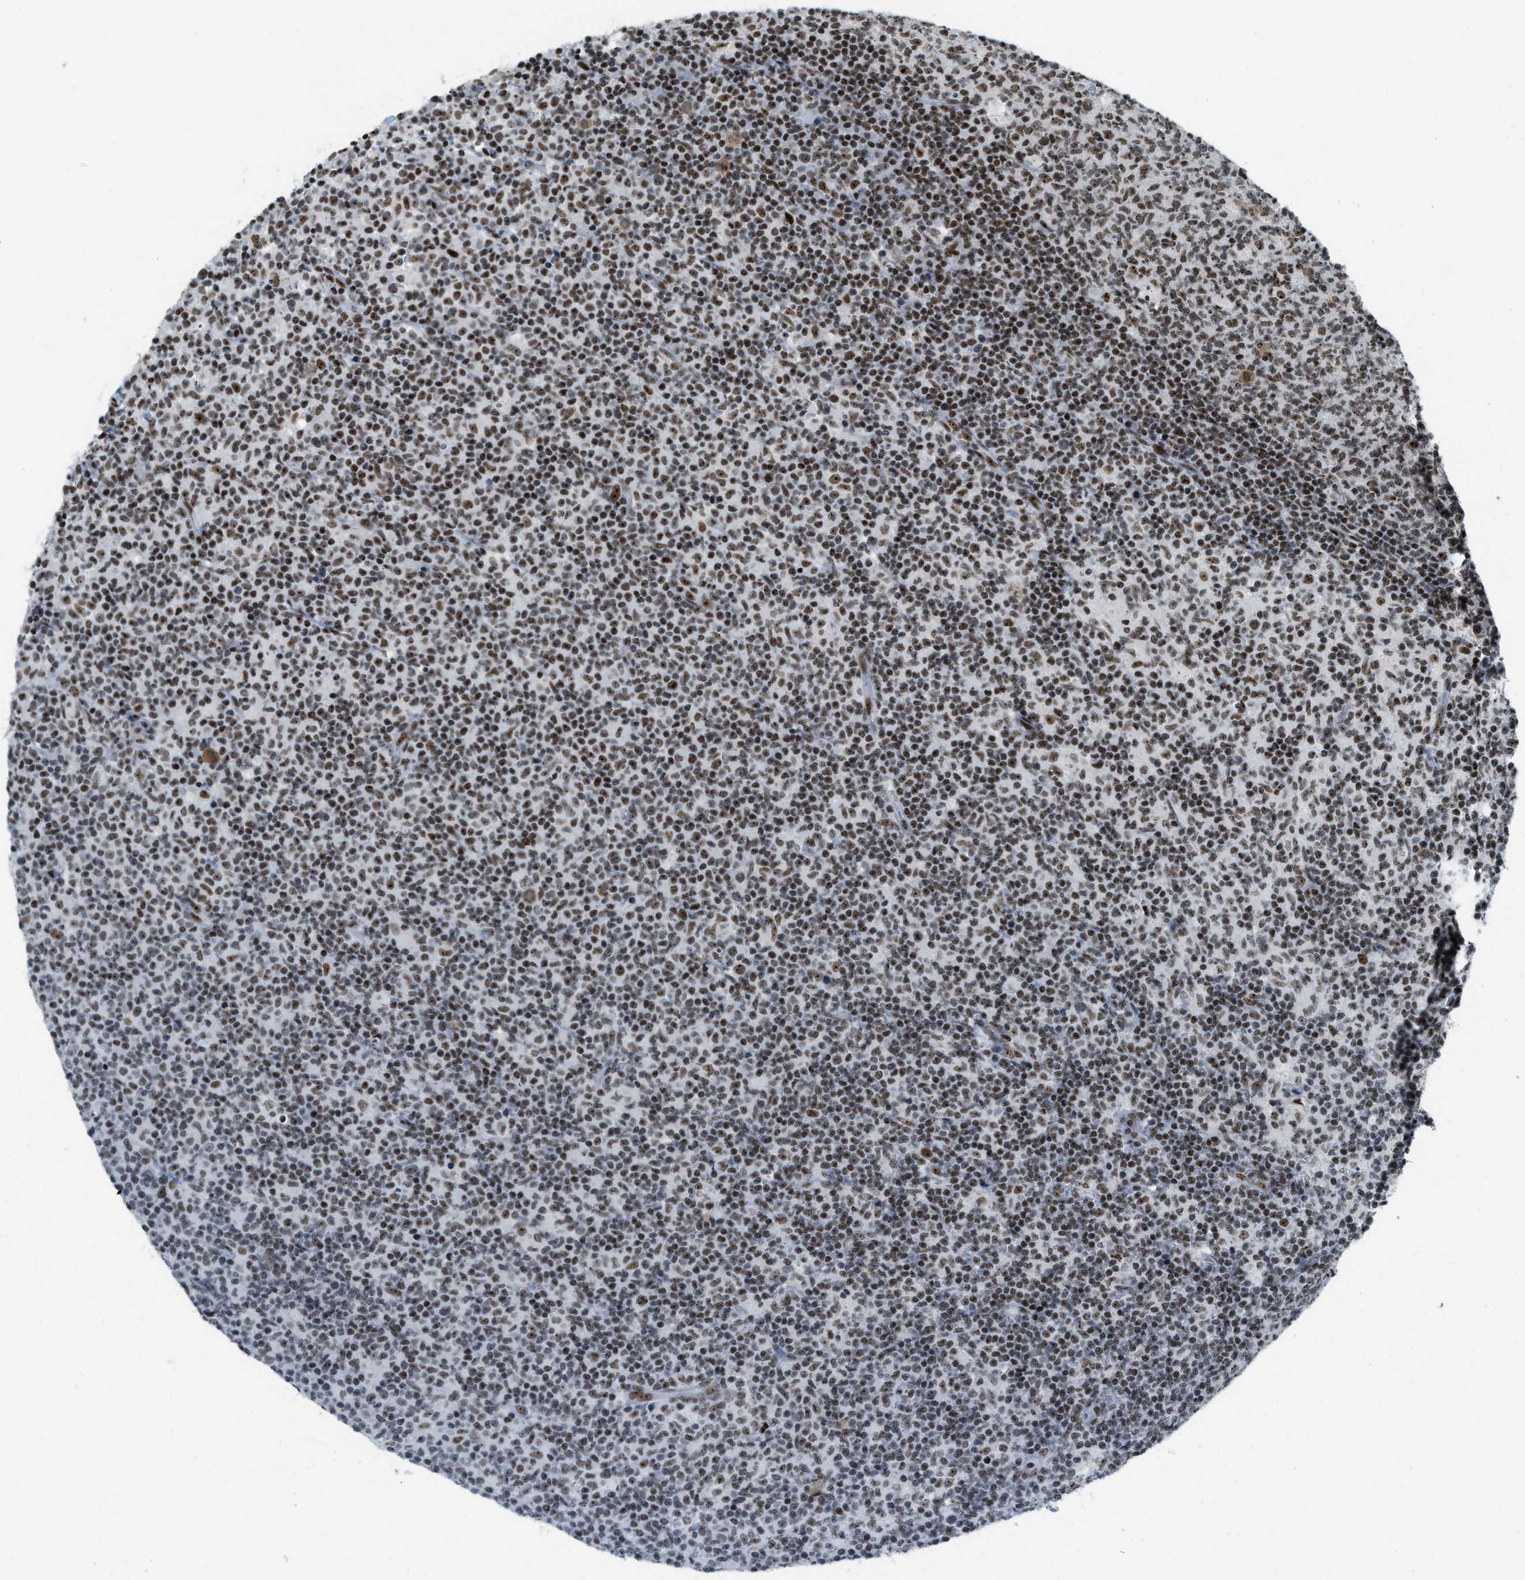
{"staining": {"intensity": "moderate", "quantity": "25%-75%", "location": "nuclear"}, "tissue": "lymph node", "cell_type": "Germinal center cells", "image_type": "normal", "snomed": [{"axis": "morphology", "description": "Normal tissue, NOS"}, {"axis": "morphology", "description": "Inflammation, NOS"}, {"axis": "topography", "description": "Lymph node"}], "caption": "This photomicrograph exhibits unremarkable lymph node stained with immunohistochemistry (IHC) to label a protein in brown. The nuclear of germinal center cells show moderate positivity for the protein. Nuclei are counter-stained blue.", "gene": "URB1", "patient": {"sex": "male", "age": 55}}